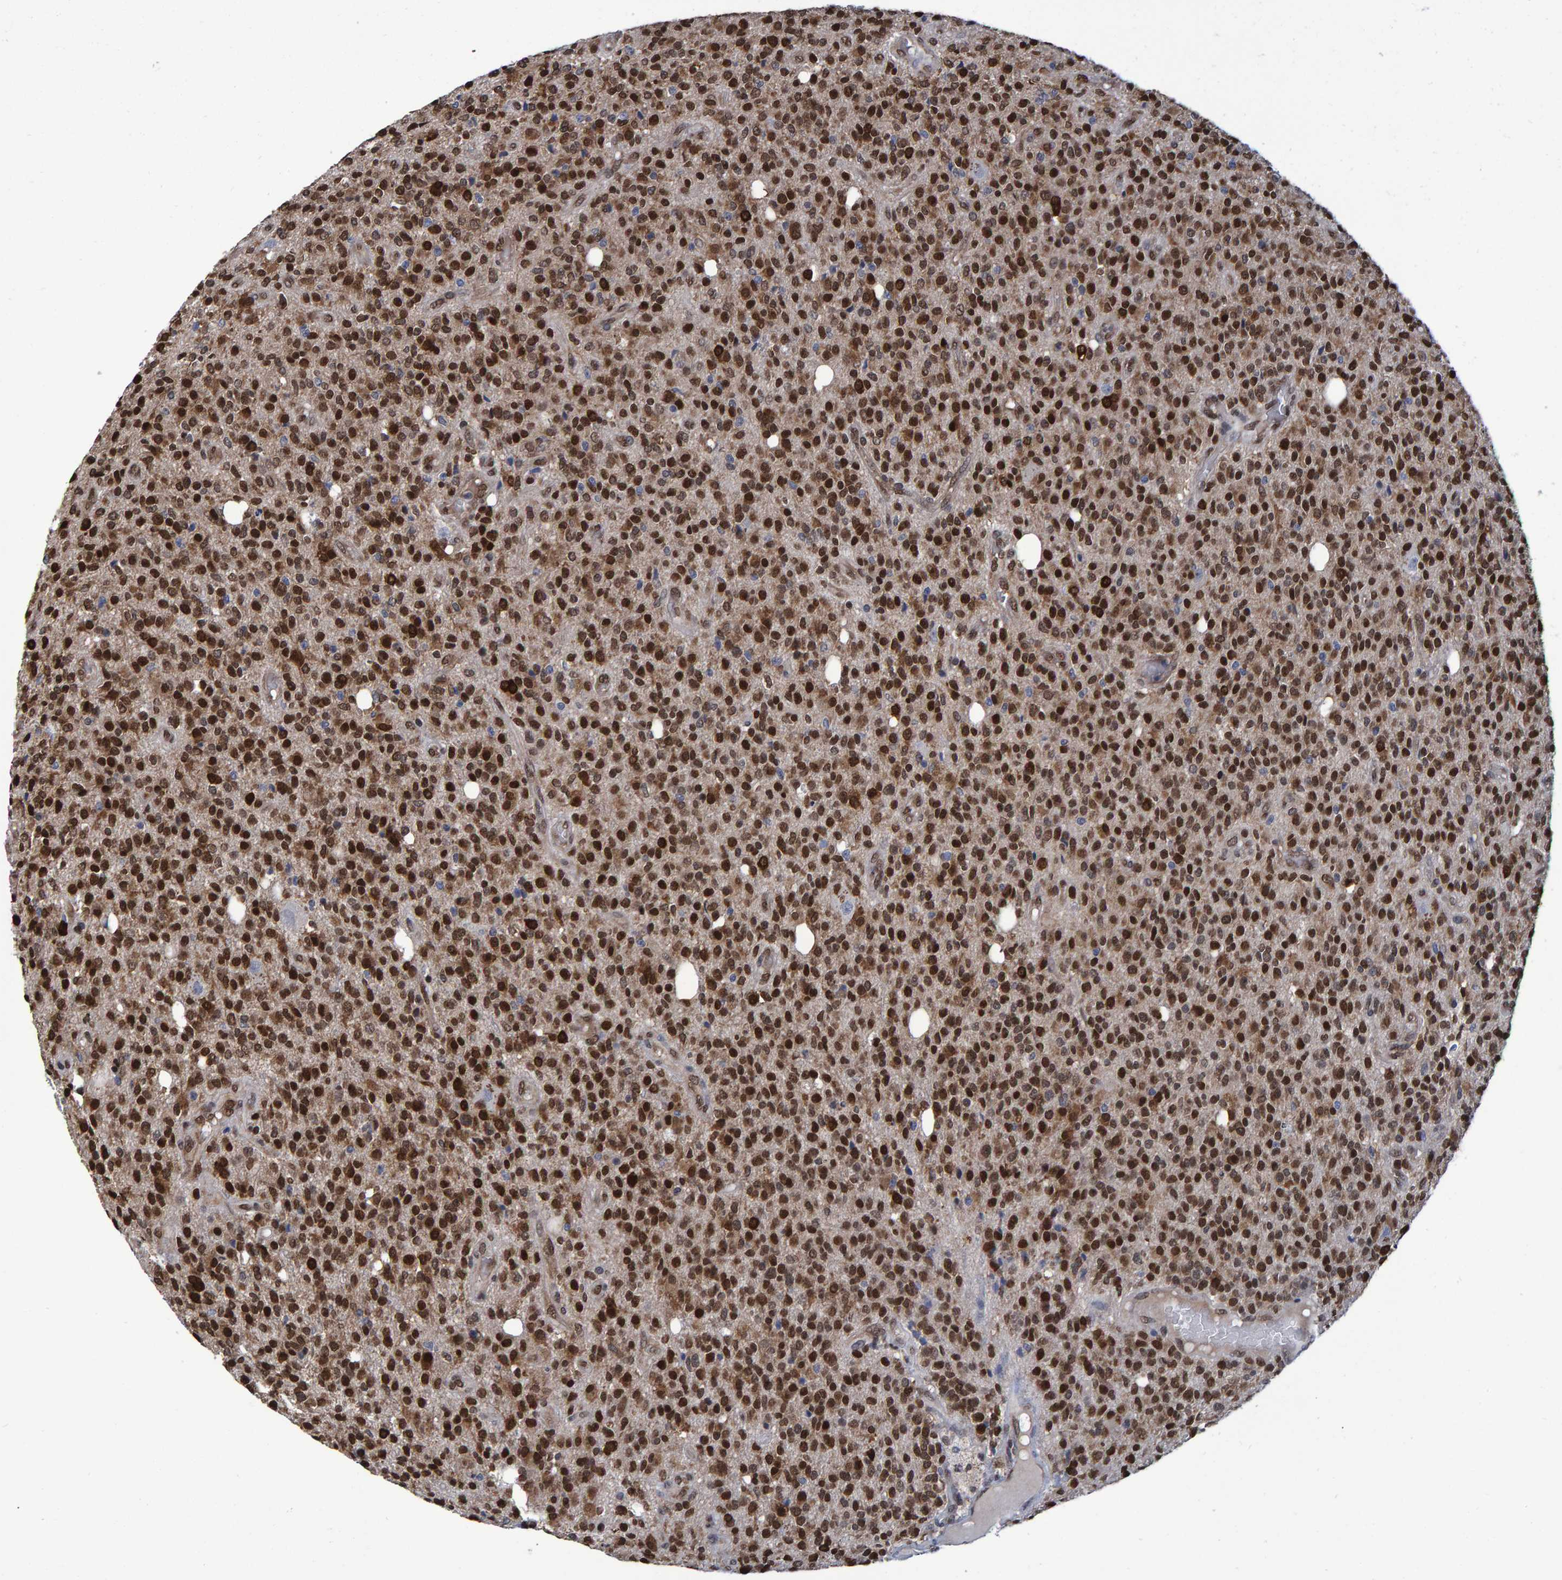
{"staining": {"intensity": "strong", "quantity": ">75%", "location": "nuclear"}, "tissue": "glioma", "cell_type": "Tumor cells", "image_type": "cancer", "snomed": [{"axis": "morphology", "description": "Glioma, malignant, High grade"}, {"axis": "topography", "description": "Brain"}], "caption": "Strong nuclear protein positivity is appreciated in about >75% of tumor cells in glioma.", "gene": "QKI", "patient": {"sex": "male", "age": 34}}